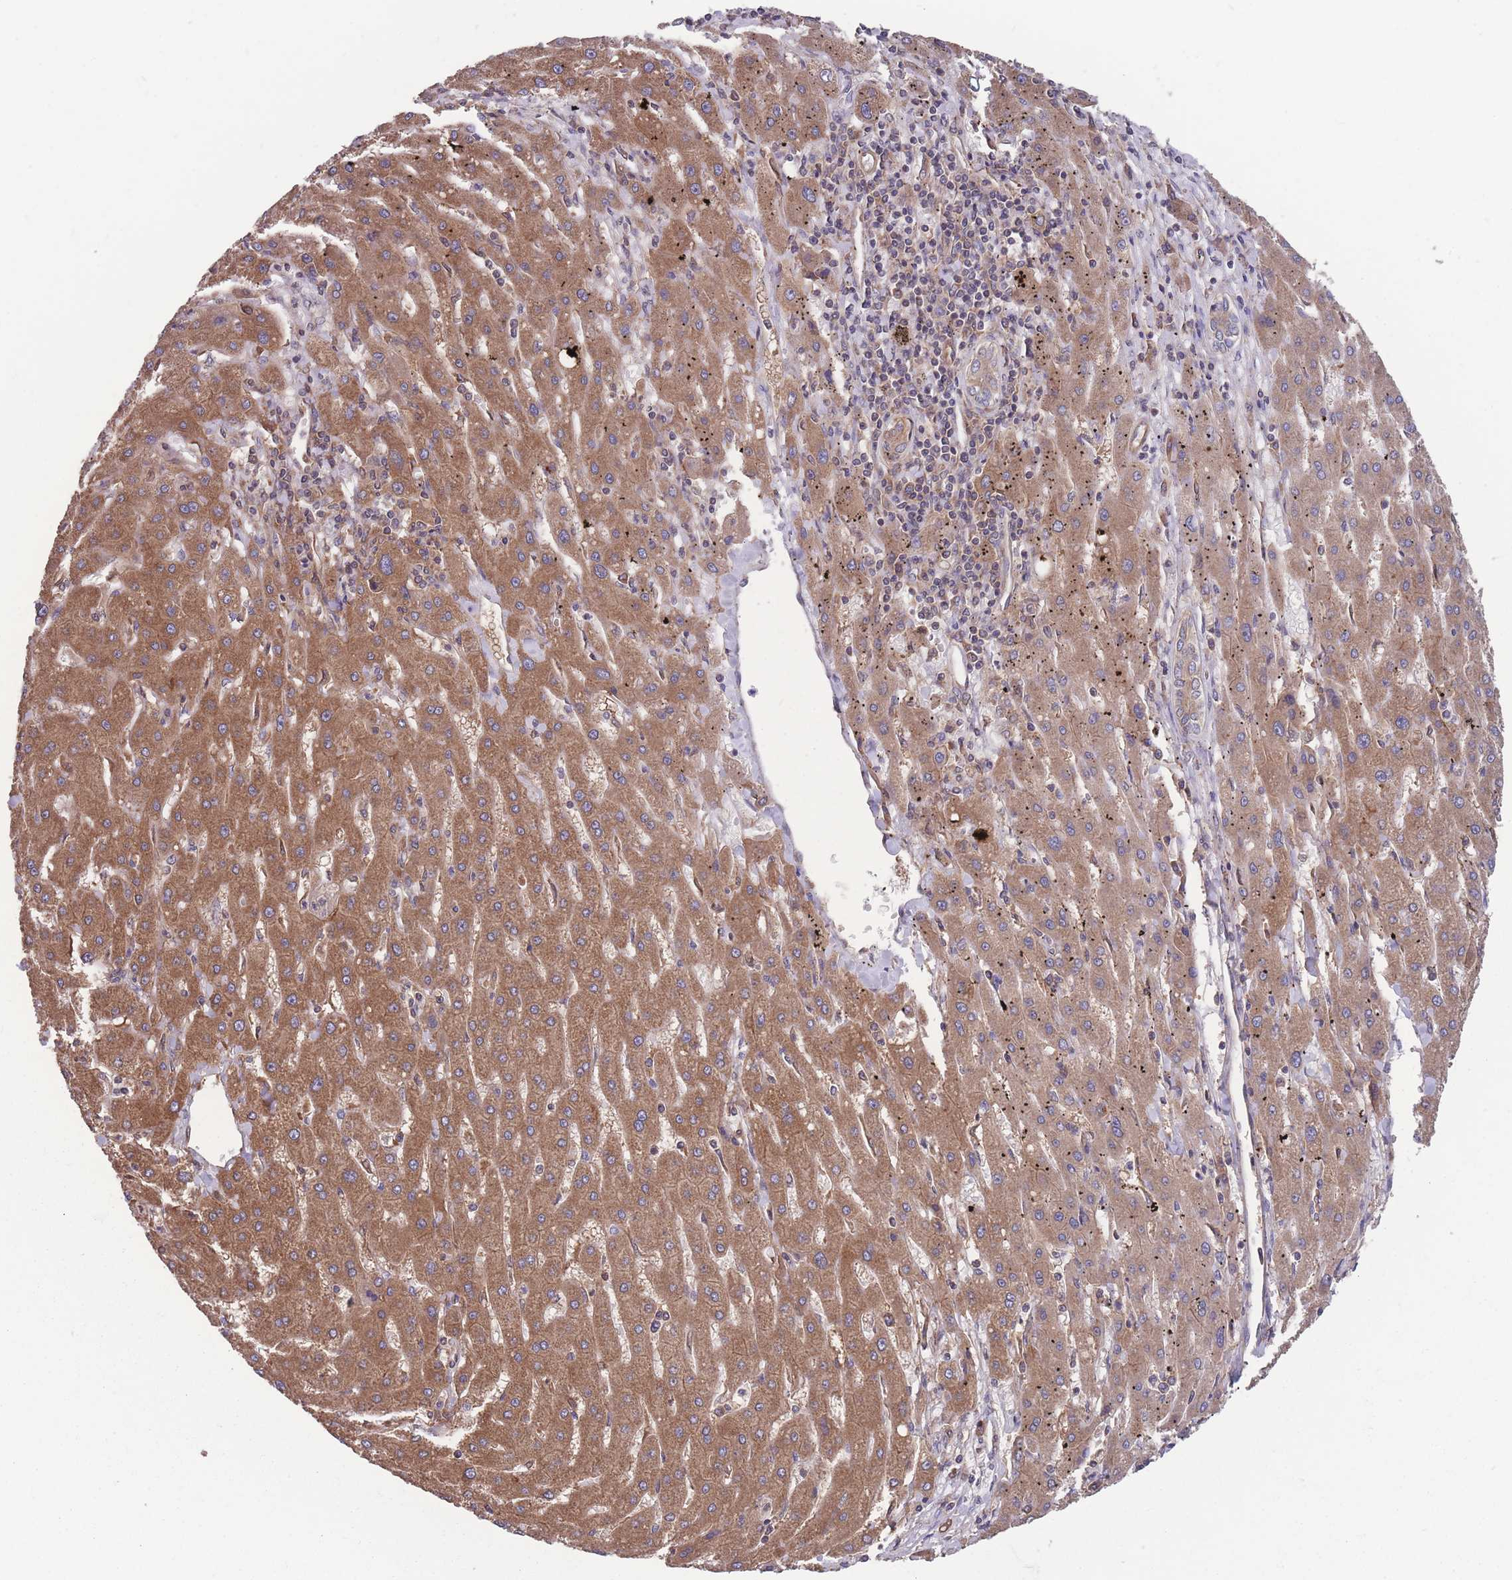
{"staining": {"intensity": "moderate", "quantity": ">75%", "location": "cytoplasmic/membranous"}, "tissue": "liver cancer", "cell_type": "Tumor cells", "image_type": "cancer", "snomed": [{"axis": "morphology", "description": "Carcinoma, Hepatocellular, NOS"}, {"axis": "topography", "description": "Liver"}], "caption": "Immunohistochemical staining of liver hepatocellular carcinoma displays moderate cytoplasmic/membranous protein staining in approximately >75% of tumor cells.", "gene": "ZPR1", "patient": {"sex": "male", "age": 72}}